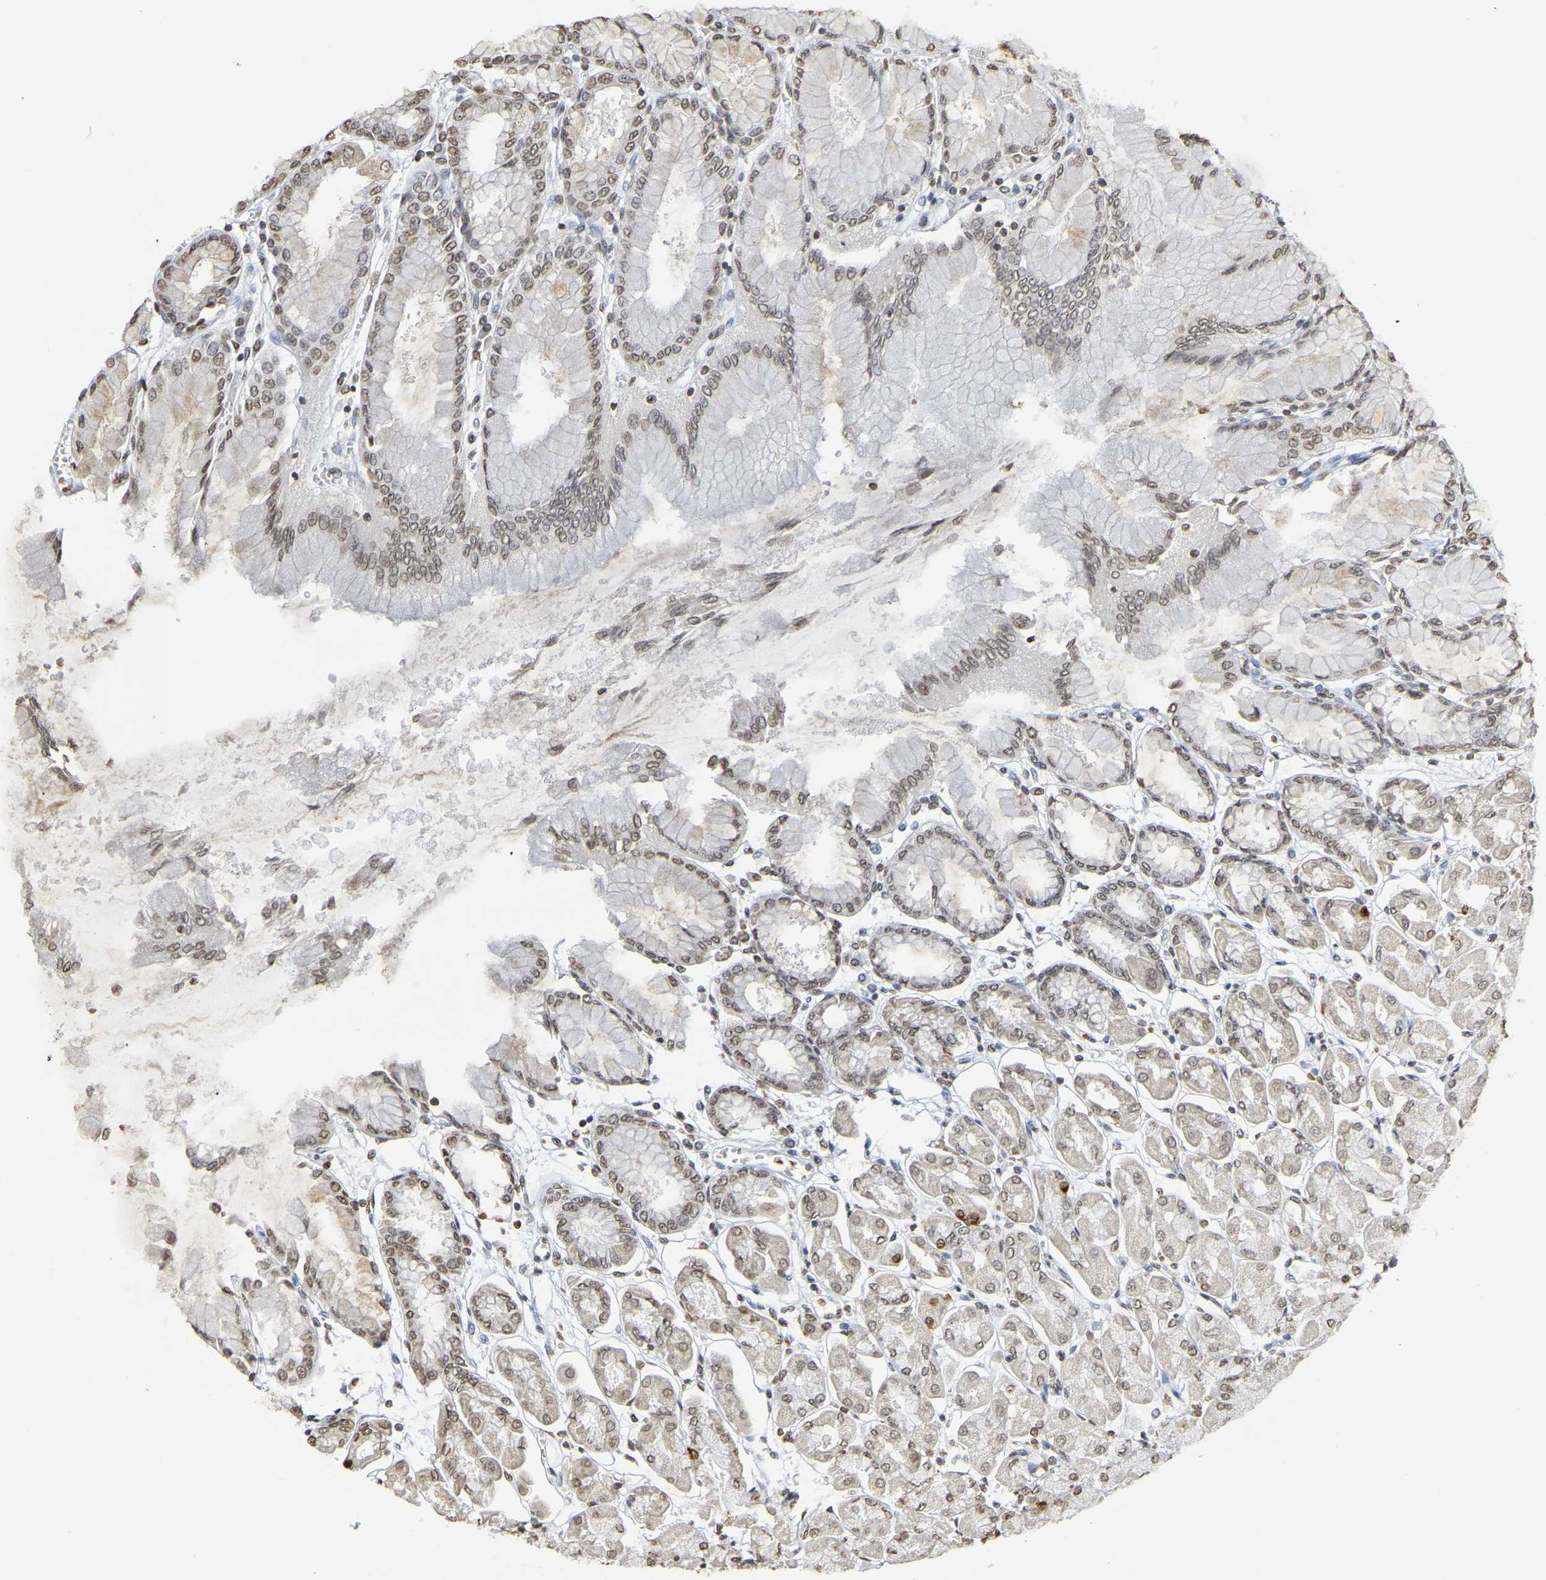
{"staining": {"intensity": "moderate", "quantity": "25%-75%", "location": "nuclear"}, "tissue": "stomach", "cell_type": "Glandular cells", "image_type": "normal", "snomed": [{"axis": "morphology", "description": "Normal tissue, NOS"}, {"axis": "topography", "description": "Stomach, upper"}], "caption": "Immunohistochemical staining of benign human stomach reveals medium levels of moderate nuclear positivity in about 25%-75% of glandular cells.", "gene": "ATF4", "patient": {"sex": "female", "age": 56}}